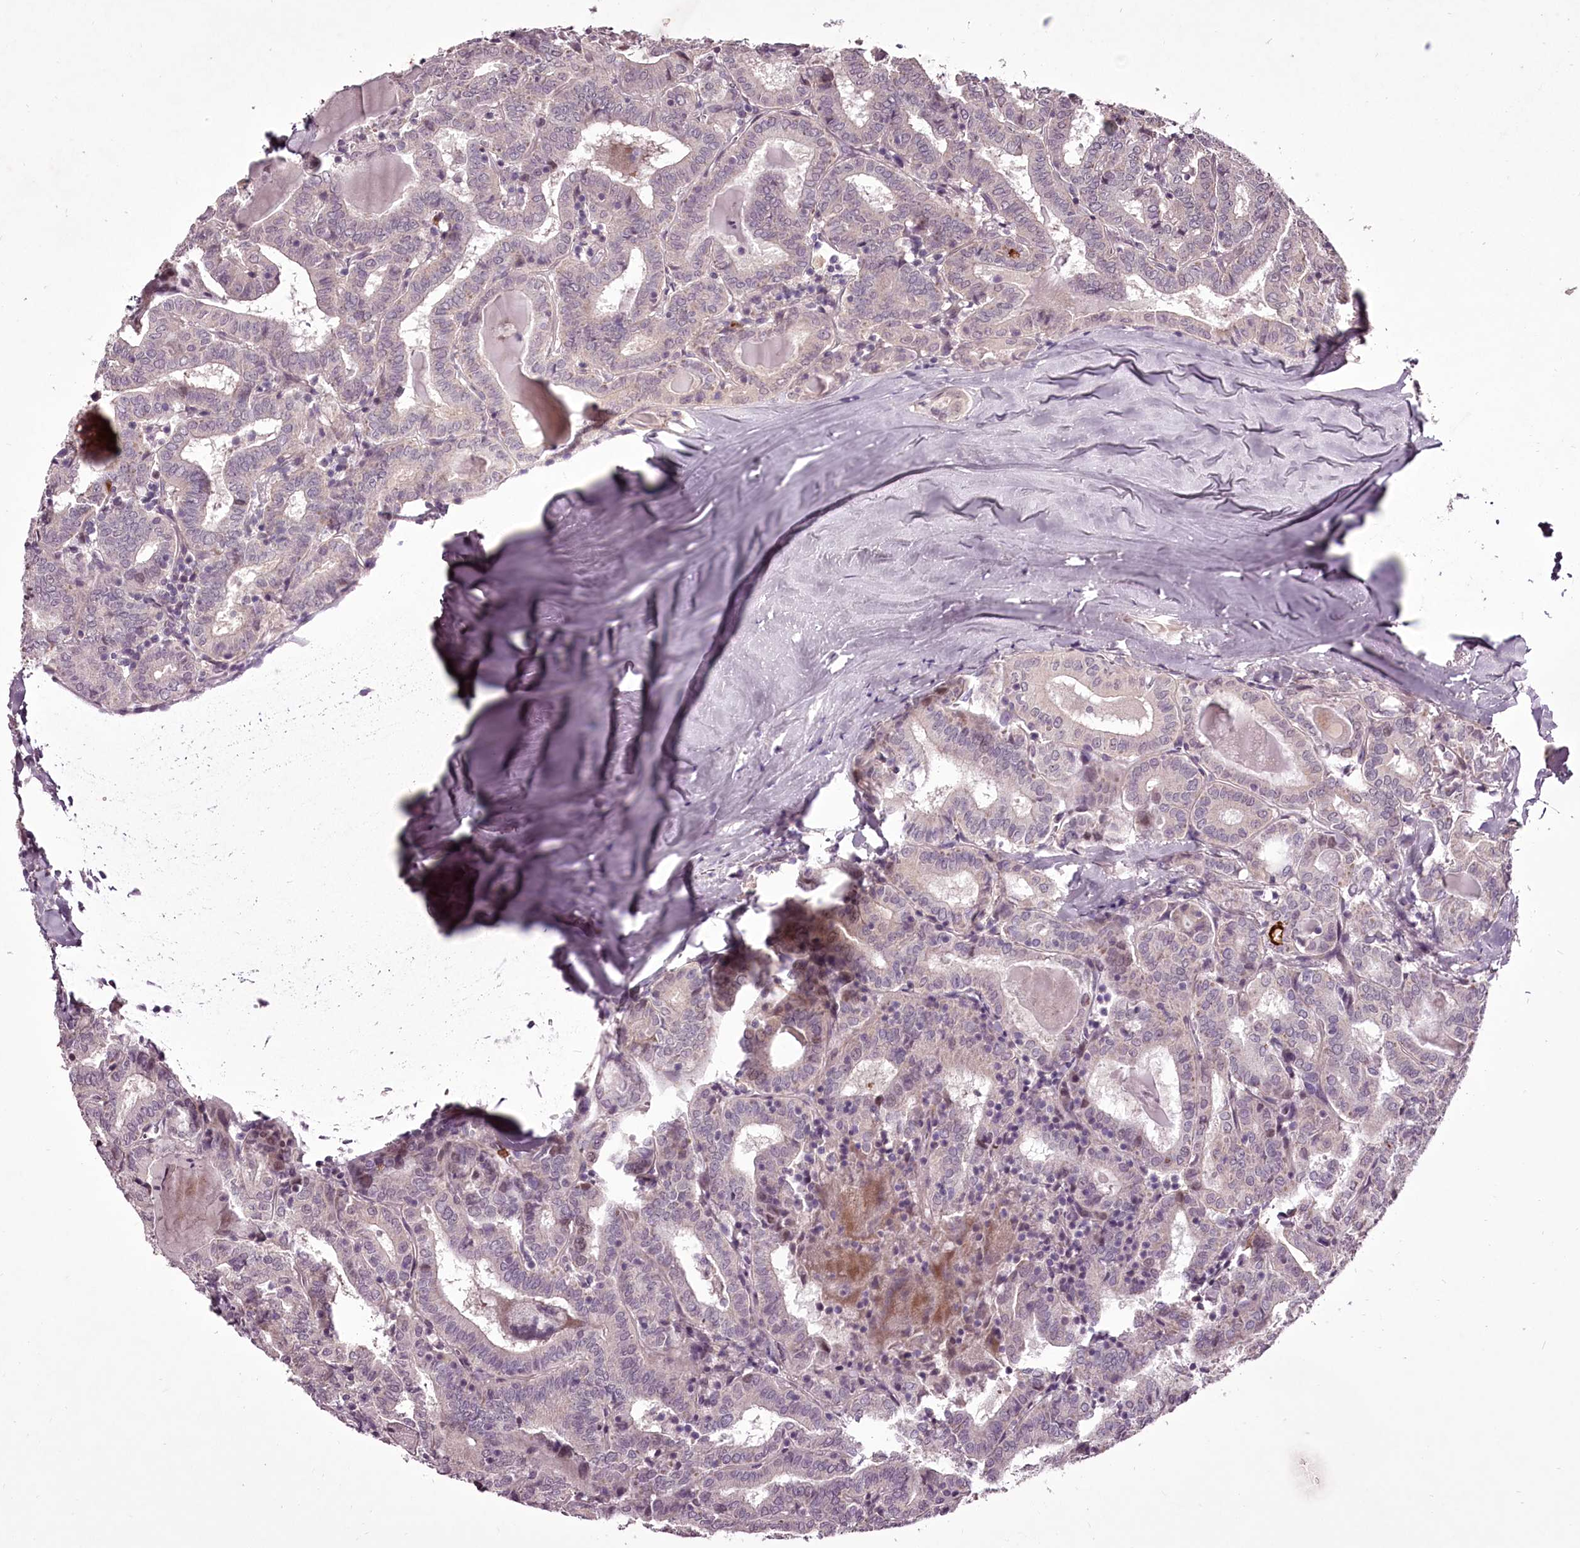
{"staining": {"intensity": "negative", "quantity": "none", "location": "none"}, "tissue": "thyroid cancer", "cell_type": "Tumor cells", "image_type": "cancer", "snomed": [{"axis": "morphology", "description": "Papillary adenocarcinoma, NOS"}, {"axis": "topography", "description": "Thyroid gland"}], "caption": "Immunohistochemistry (IHC) of human papillary adenocarcinoma (thyroid) shows no positivity in tumor cells.", "gene": "ADRA1D", "patient": {"sex": "female", "age": 72}}